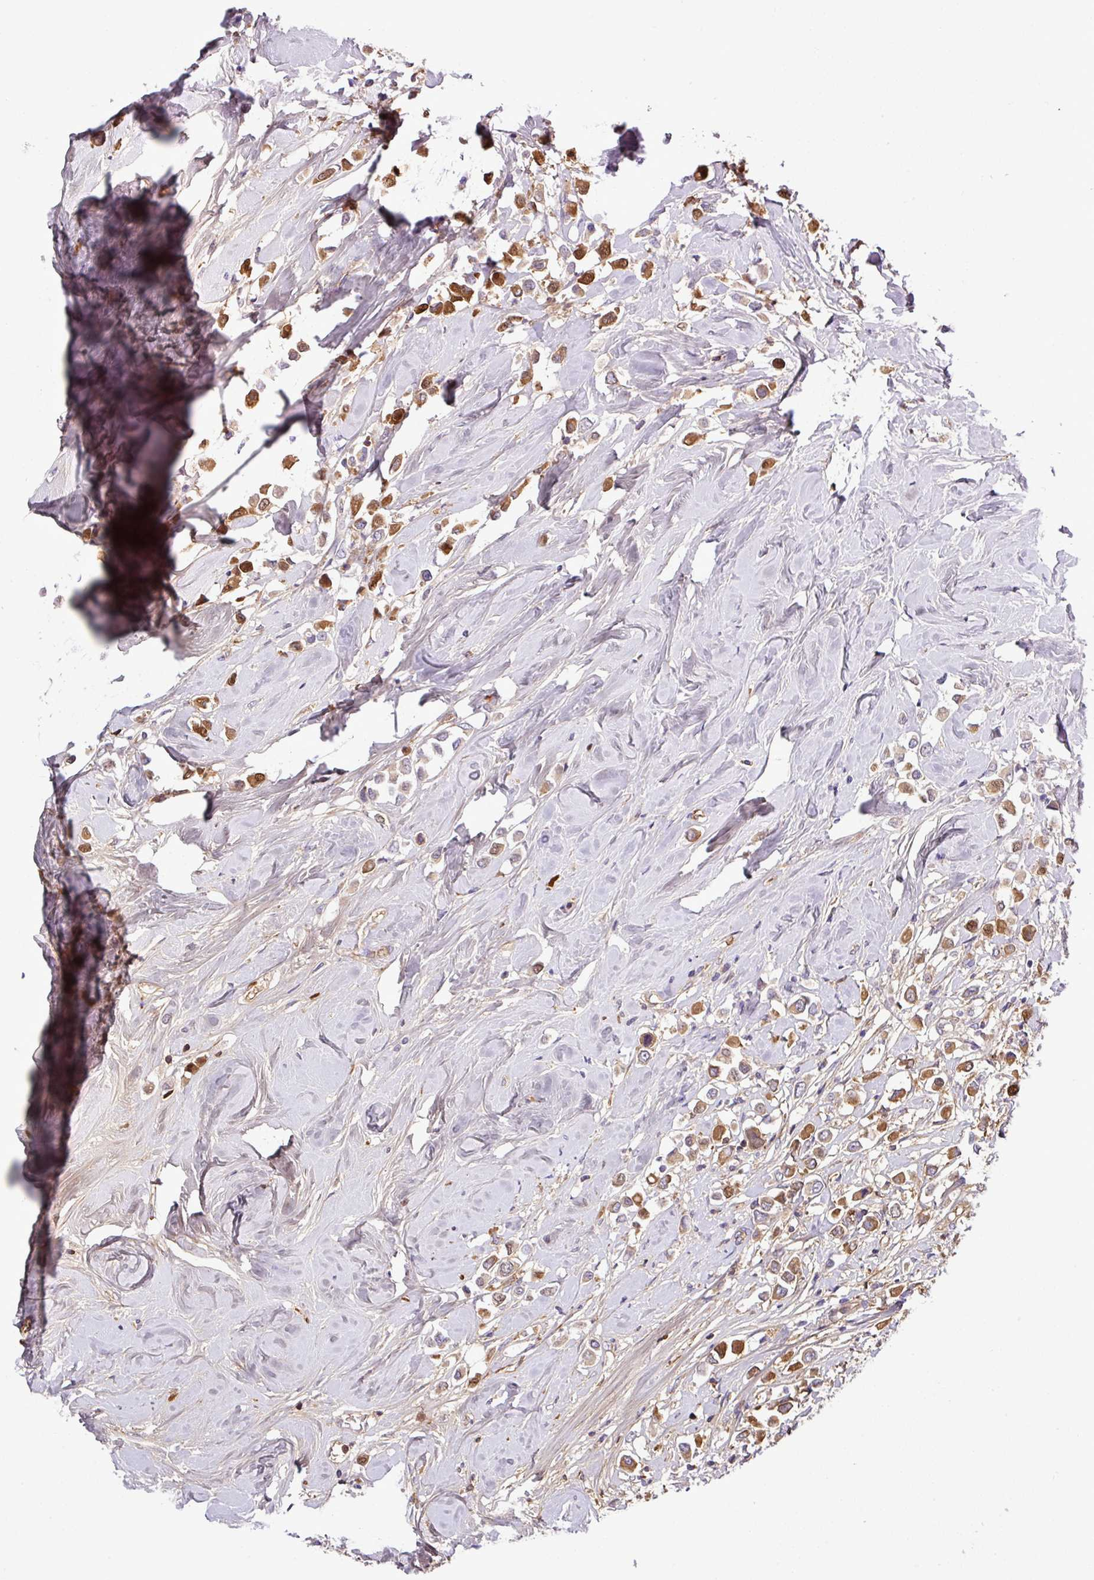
{"staining": {"intensity": "moderate", "quantity": ">75%", "location": "cytoplasmic/membranous"}, "tissue": "breast cancer", "cell_type": "Tumor cells", "image_type": "cancer", "snomed": [{"axis": "morphology", "description": "Duct carcinoma"}, {"axis": "topography", "description": "Breast"}], "caption": "Brown immunohistochemical staining in infiltrating ductal carcinoma (breast) shows moderate cytoplasmic/membranous expression in about >75% of tumor cells.", "gene": "CWH43", "patient": {"sex": "female", "age": 61}}